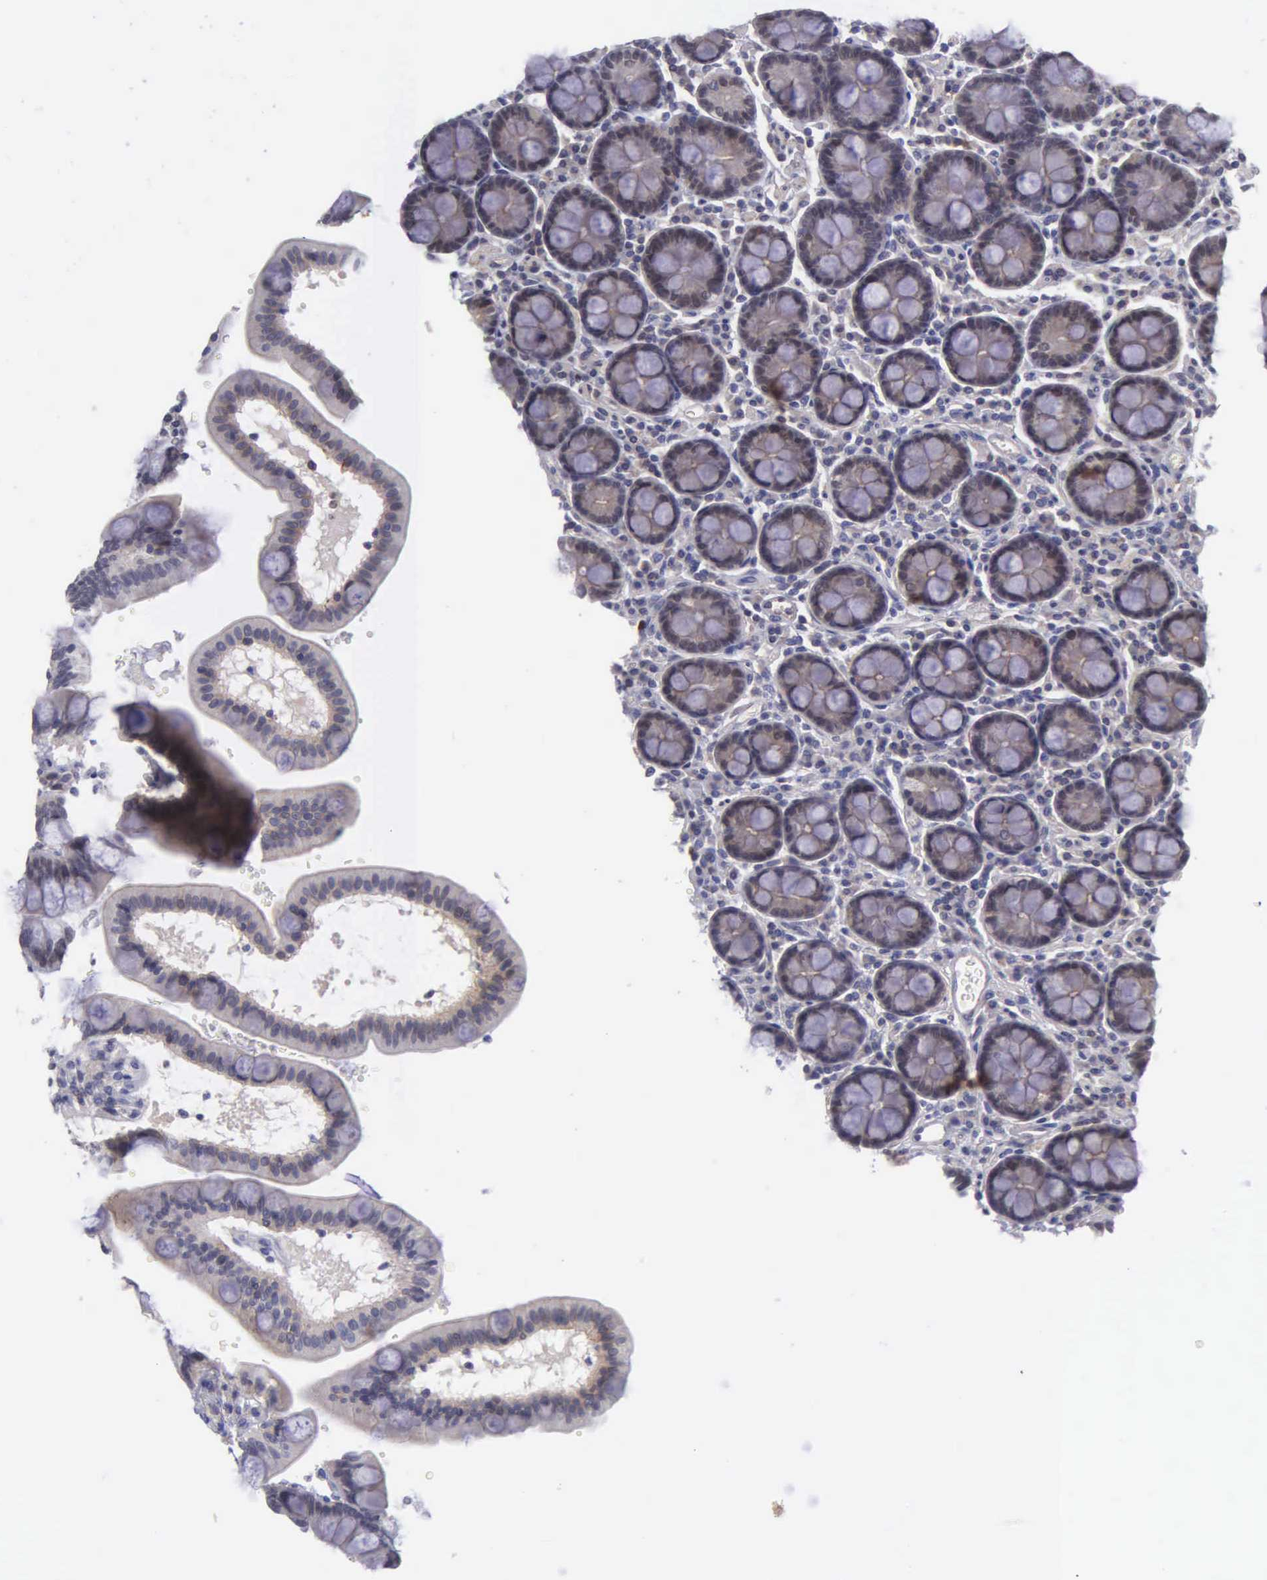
{"staining": {"intensity": "weak", "quantity": "25%-75%", "location": "cytoplasmic/membranous,nuclear"}, "tissue": "duodenum", "cell_type": "Glandular cells", "image_type": "normal", "snomed": [{"axis": "morphology", "description": "Normal tissue, NOS"}, {"axis": "topography", "description": "Pancreas"}, {"axis": "topography", "description": "Duodenum"}], "caption": "An image showing weak cytoplasmic/membranous,nuclear expression in about 25%-75% of glandular cells in normal duodenum, as visualized by brown immunohistochemical staining.", "gene": "MICAL3", "patient": {"sex": "male", "age": 79}}